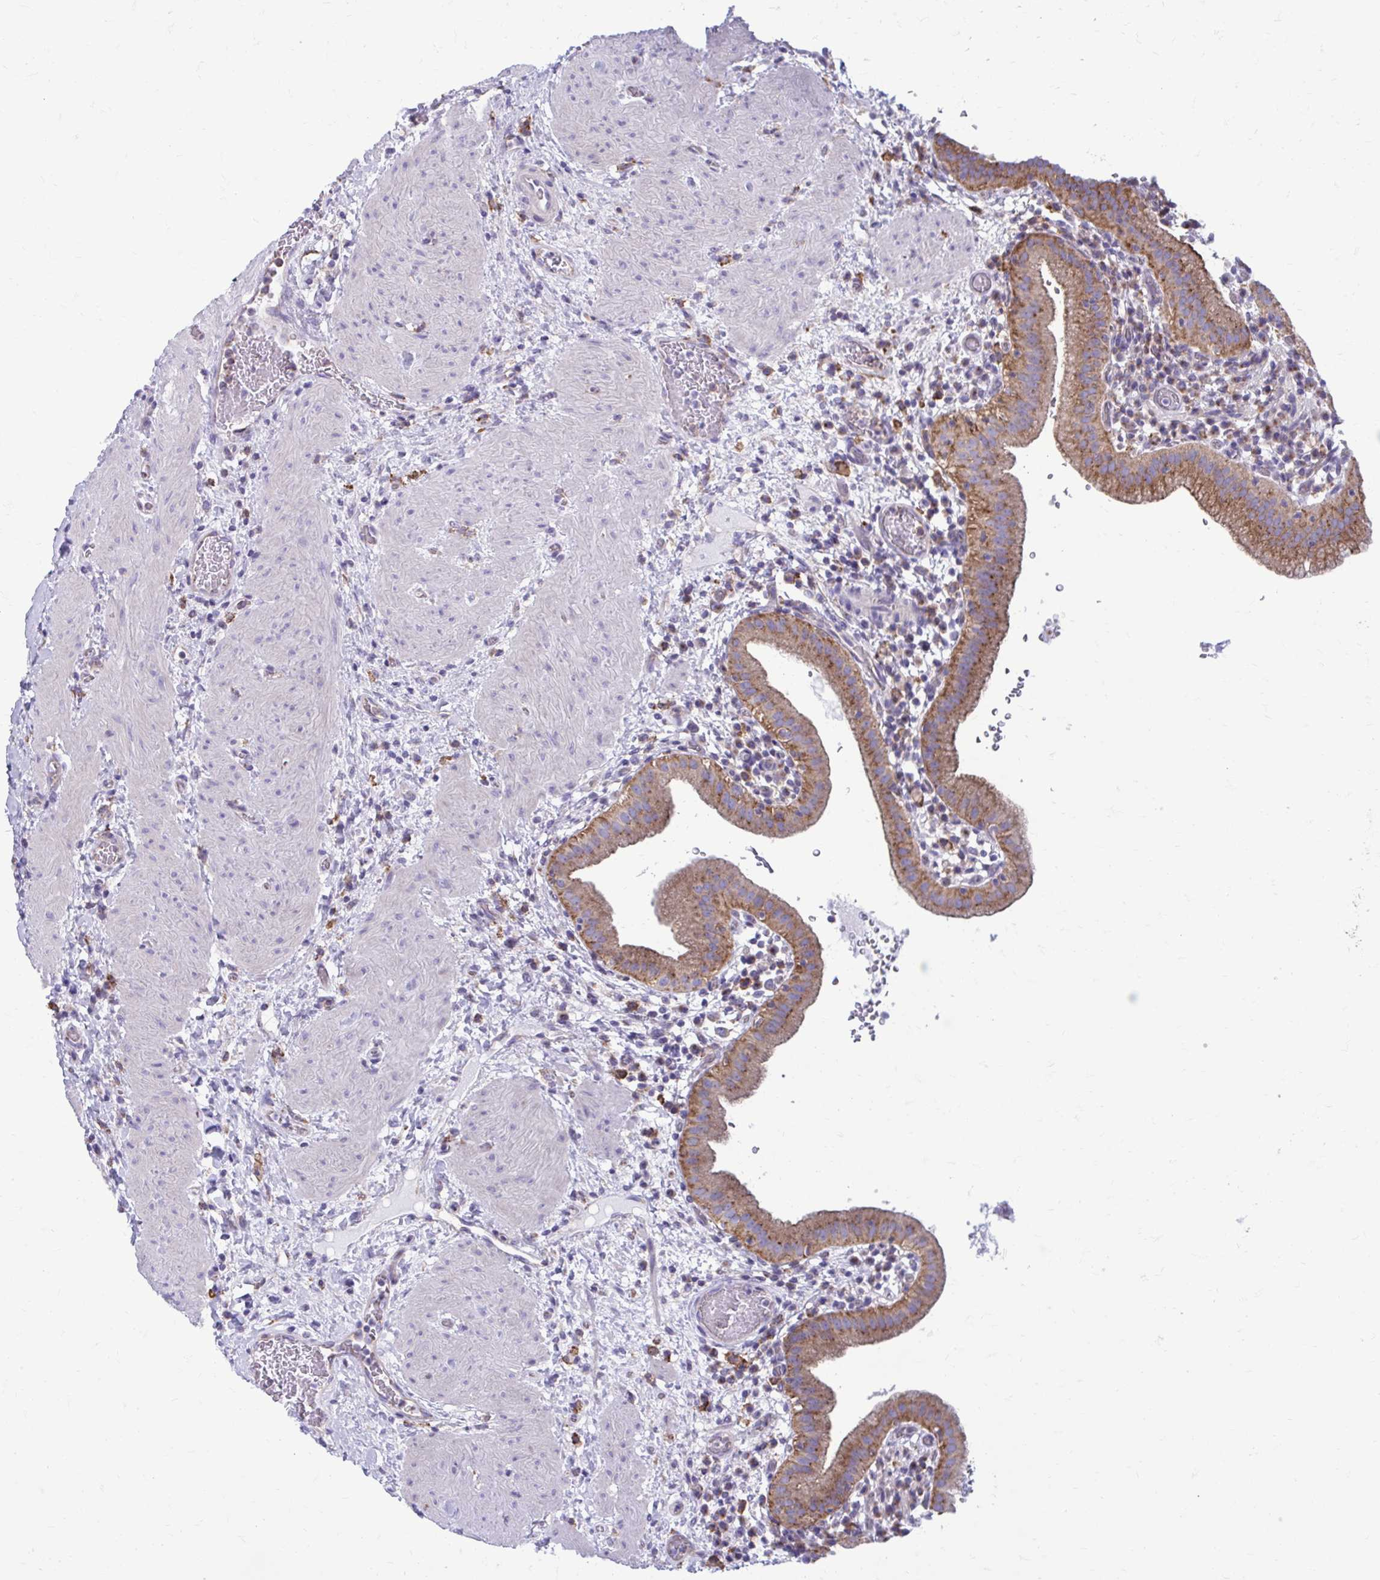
{"staining": {"intensity": "moderate", "quantity": ">75%", "location": "cytoplasmic/membranous"}, "tissue": "gallbladder", "cell_type": "Glandular cells", "image_type": "normal", "snomed": [{"axis": "morphology", "description": "Normal tissue, NOS"}, {"axis": "topography", "description": "Gallbladder"}], "caption": "A brown stain highlights moderate cytoplasmic/membranous staining of a protein in glandular cells of unremarkable human gallbladder.", "gene": "CLTA", "patient": {"sex": "male", "age": 26}}